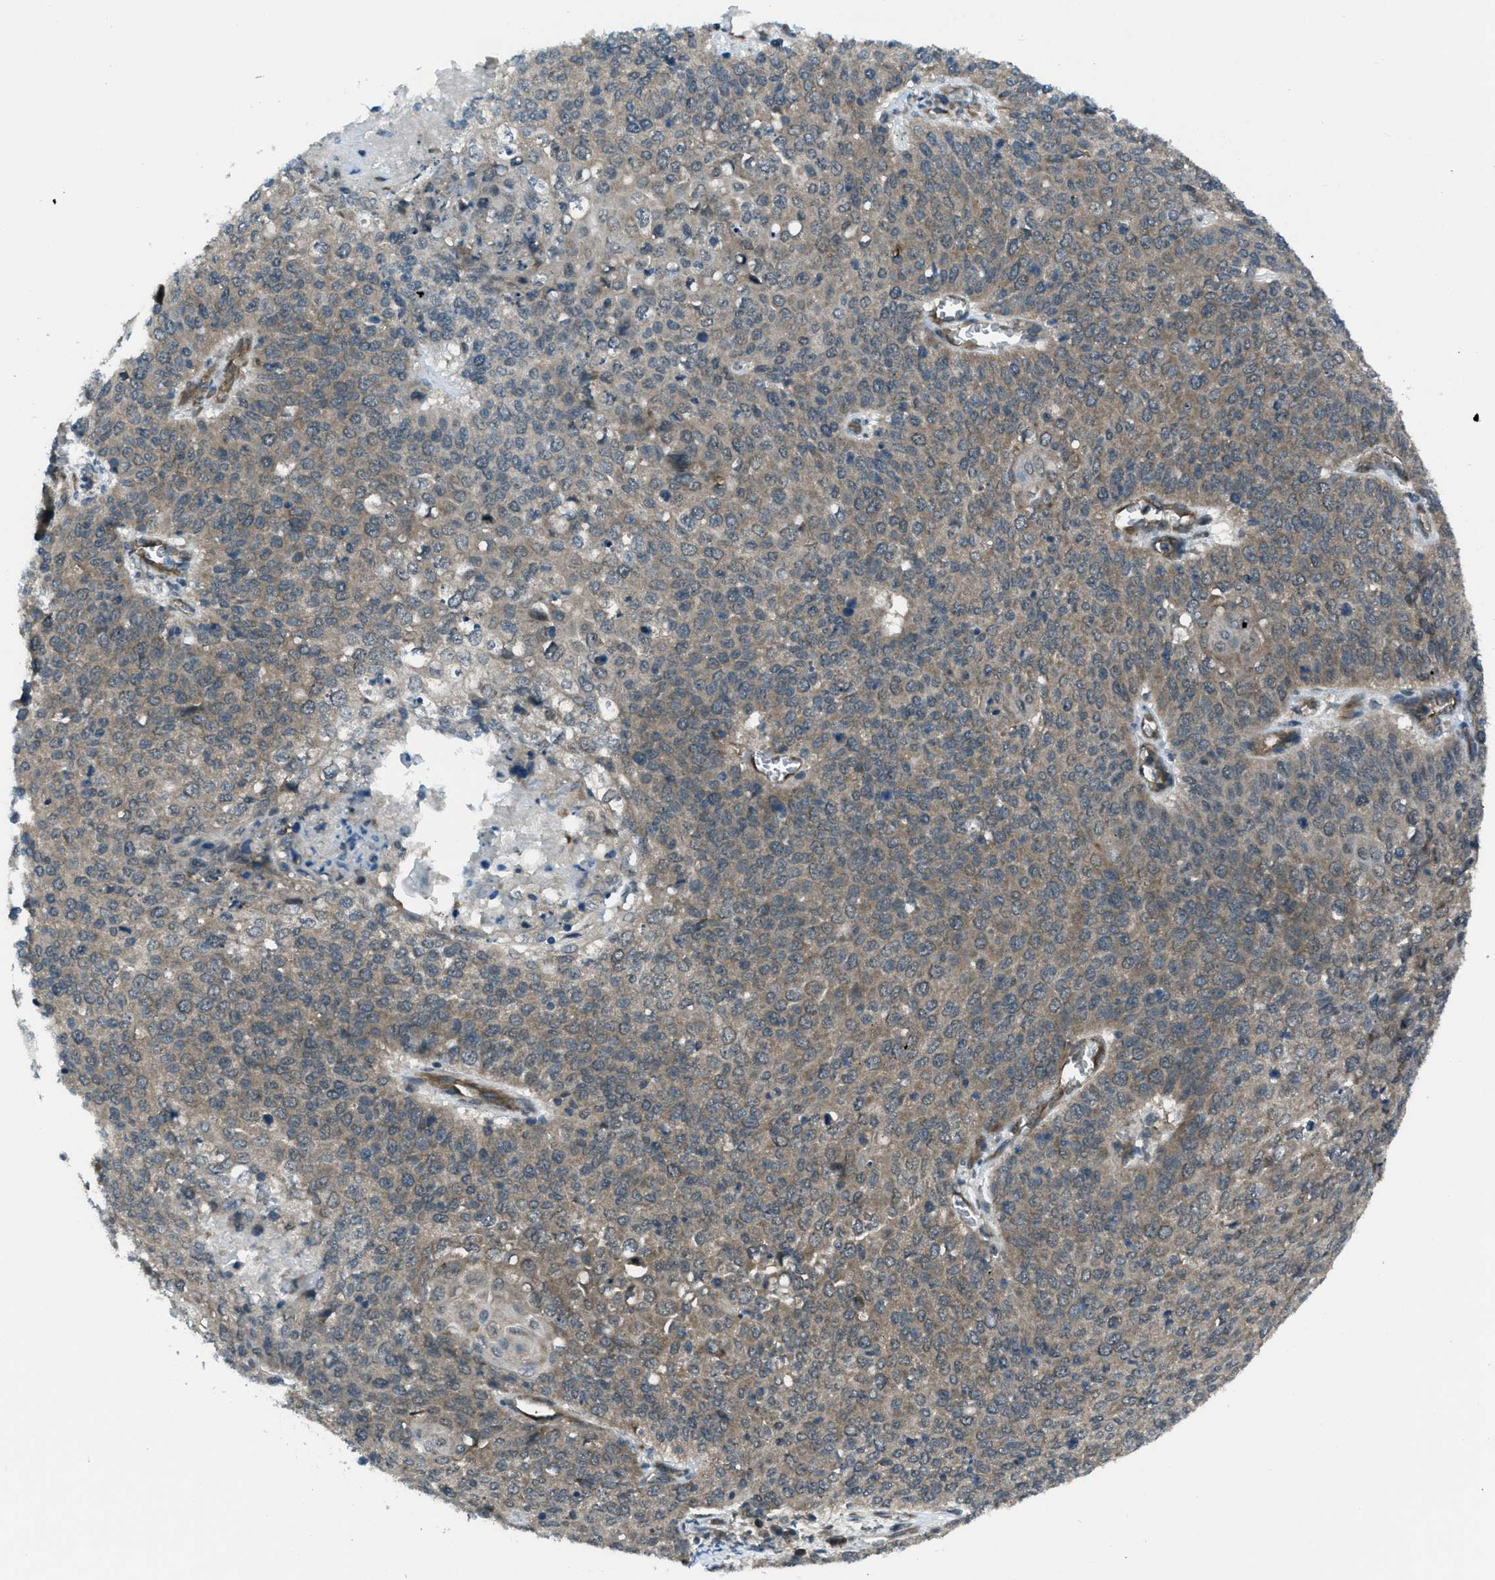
{"staining": {"intensity": "moderate", "quantity": "25%-75%", "location": "cytoplasmic/membranous"}, "tissue": "cervical cancer", "cell_type": "Tumor cells", "image_type": "cancer", "snomed": [{"axis": "morphology", "description": "Squamous cell carcinoma, NOS"}, {"axis": "topography", "description": "Cervix"}], "caption": "The photomicrograph reveals staining of squamous cell carcinoma (cervical), revealing moderate cytoplasmic/membranous protein expression (brown color) within tumor cells. The protein is stained brown, and the nuclei are stained in blue (DAB (3,3'-diaminobenzidine) IHC with brightfield microscopy, high magnification).", "gene": "ASAP2", "patient": {"sex": "female", "age": 39}}